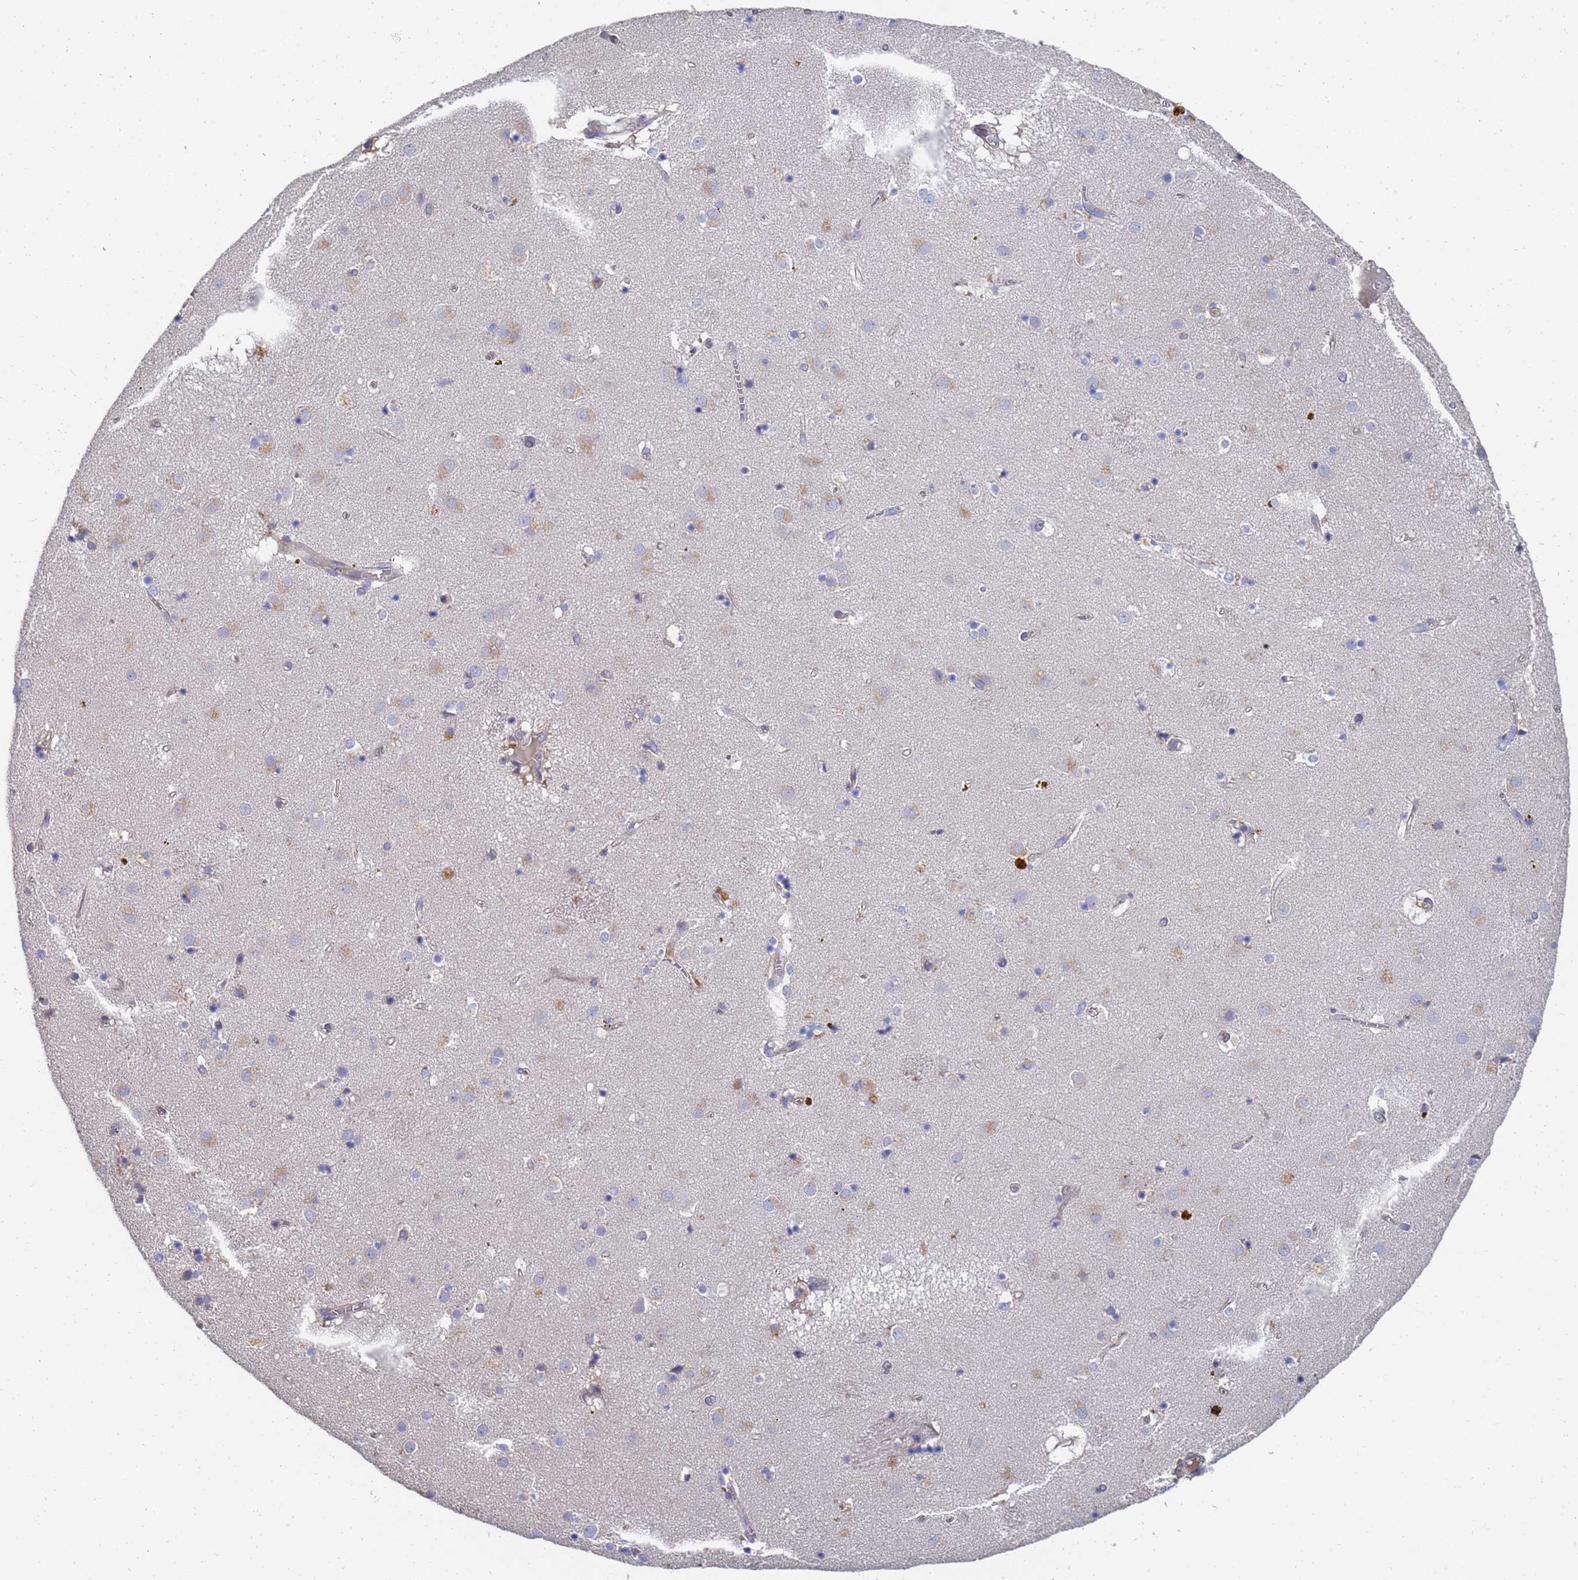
{"staining": {"intensity": "negative", "quantity": "none", "location": "none"}, "tissue": "caudate", "cell_type": "Glial cells", "image_type": "normal", "snomed": [{"axis": "morphology", "description": "Normal tissue, NOS"}, {"axis": "topography", "description": "Lateral ventricle wall"}], "caption": "A high-resolution photomicrograph shows immunohistochemistry staining of unremarkable caudate, which exhibits no significant expression in glial cells. (DAB immunohistochemistry (IHC) visualized using brightfield microscopy, high magnification).", "gene": "LBX2", "patient": {"sex": "male", "age": 70}}